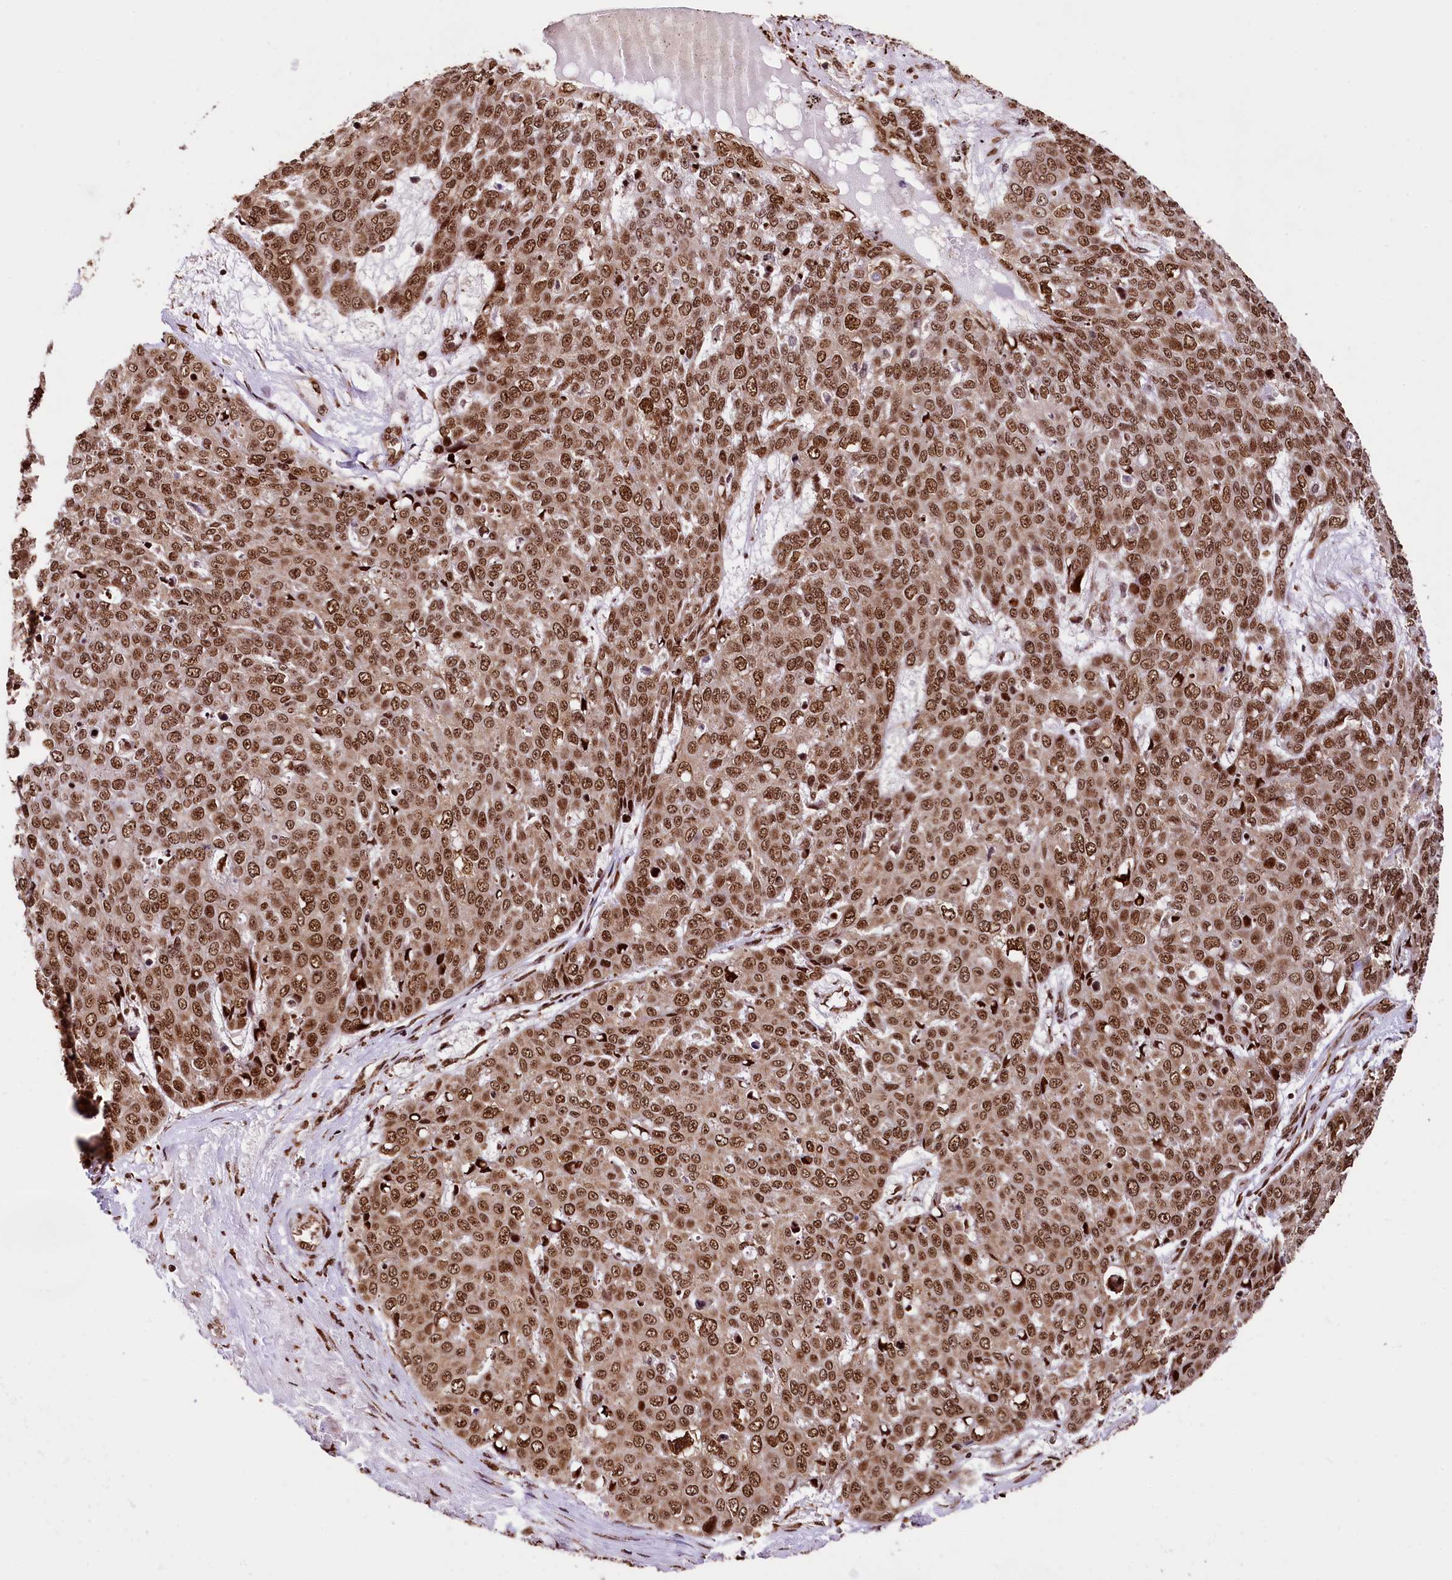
{"staining": {"intensity": "moderate", "quantity": ">75%", "location": "nuclear"}, "tissue": "skin cancer", "cell_type": "Tumor cells", "image_type": "cancer", "snomed": [{"axis": "morphology", "description": "Squamous cell carcinoma, NOS"}, {"axis": "topography", "description": "Skin"}], "caption": "Skin cancer (squamous cell carcinoma) was stained to show a protein in brown. There is medium levels of moderate nuclear expression in approximately >75% of tumor cells. (DAB IHC with brightfield microscopy, high magnification).", "gene": "PDS5B", "patient": {"sex": "male", "age": 71}}